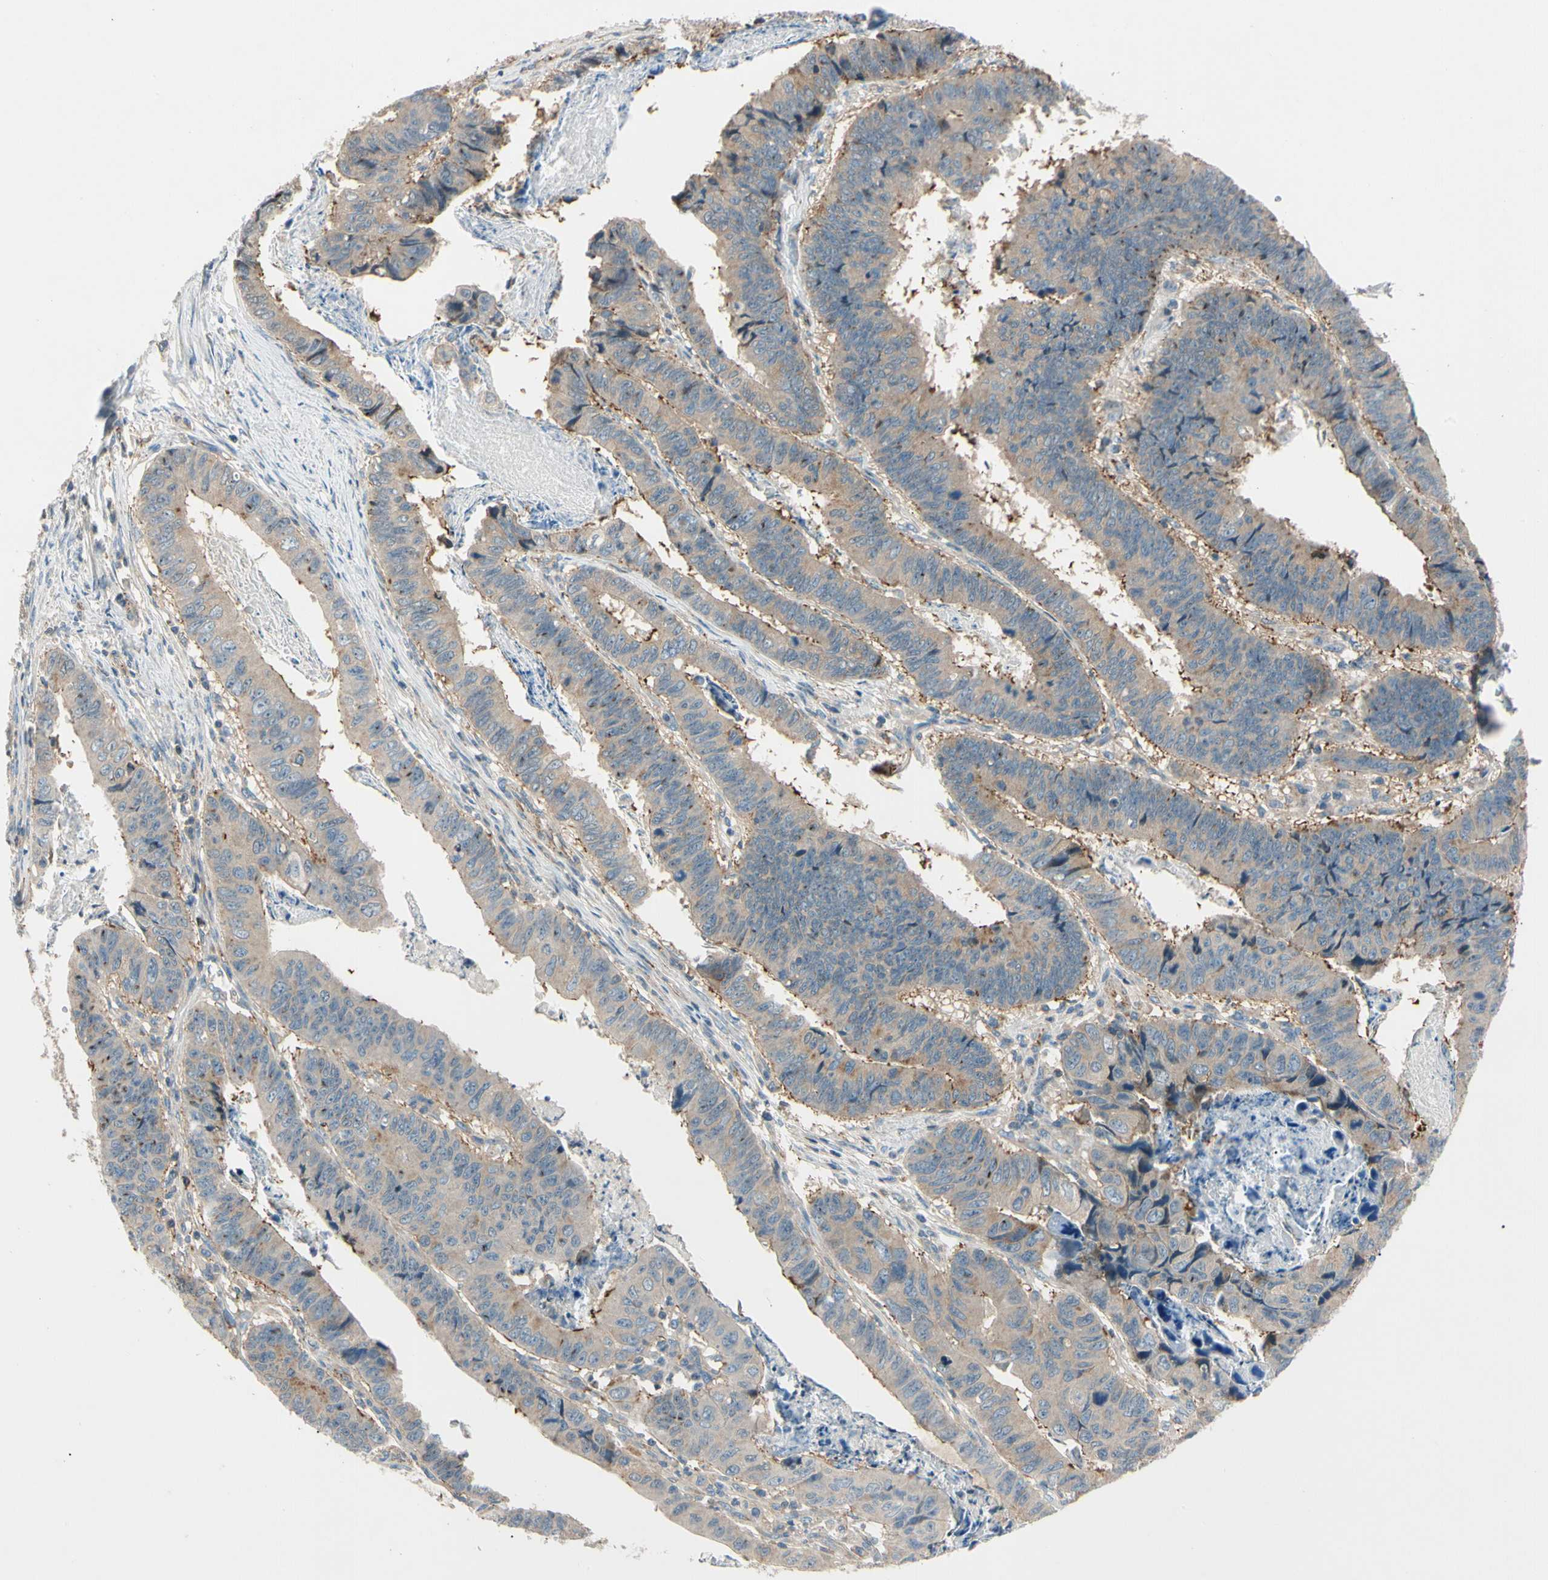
{"staining": {"intensity": "weak", "quantity": ">75%", "location": "cytoplasmic/membranous"}, "tissue": "stomach cancer", "cell_type": "Tumor cells", "image_type": "cancer", "snomed": [{"axis": "morphology", "description": "Adenocarcinoma, NOS"}, {"axis": "topography", "description": "Stomach, lower"}], "caption": "Tumor cells exhibit low levels of weak cytoplasmic/membranous expression in about >75% of cells in human adenocarcinoma (stomach). The staining is performed using DAB (3,3'-diaminobenzidine) brown chromogen to label protein expression. The nuclei are counter-stained blue using hematoxylin.", "gene": "CDH6", "patient": {"sex": "male", "age": 77}}